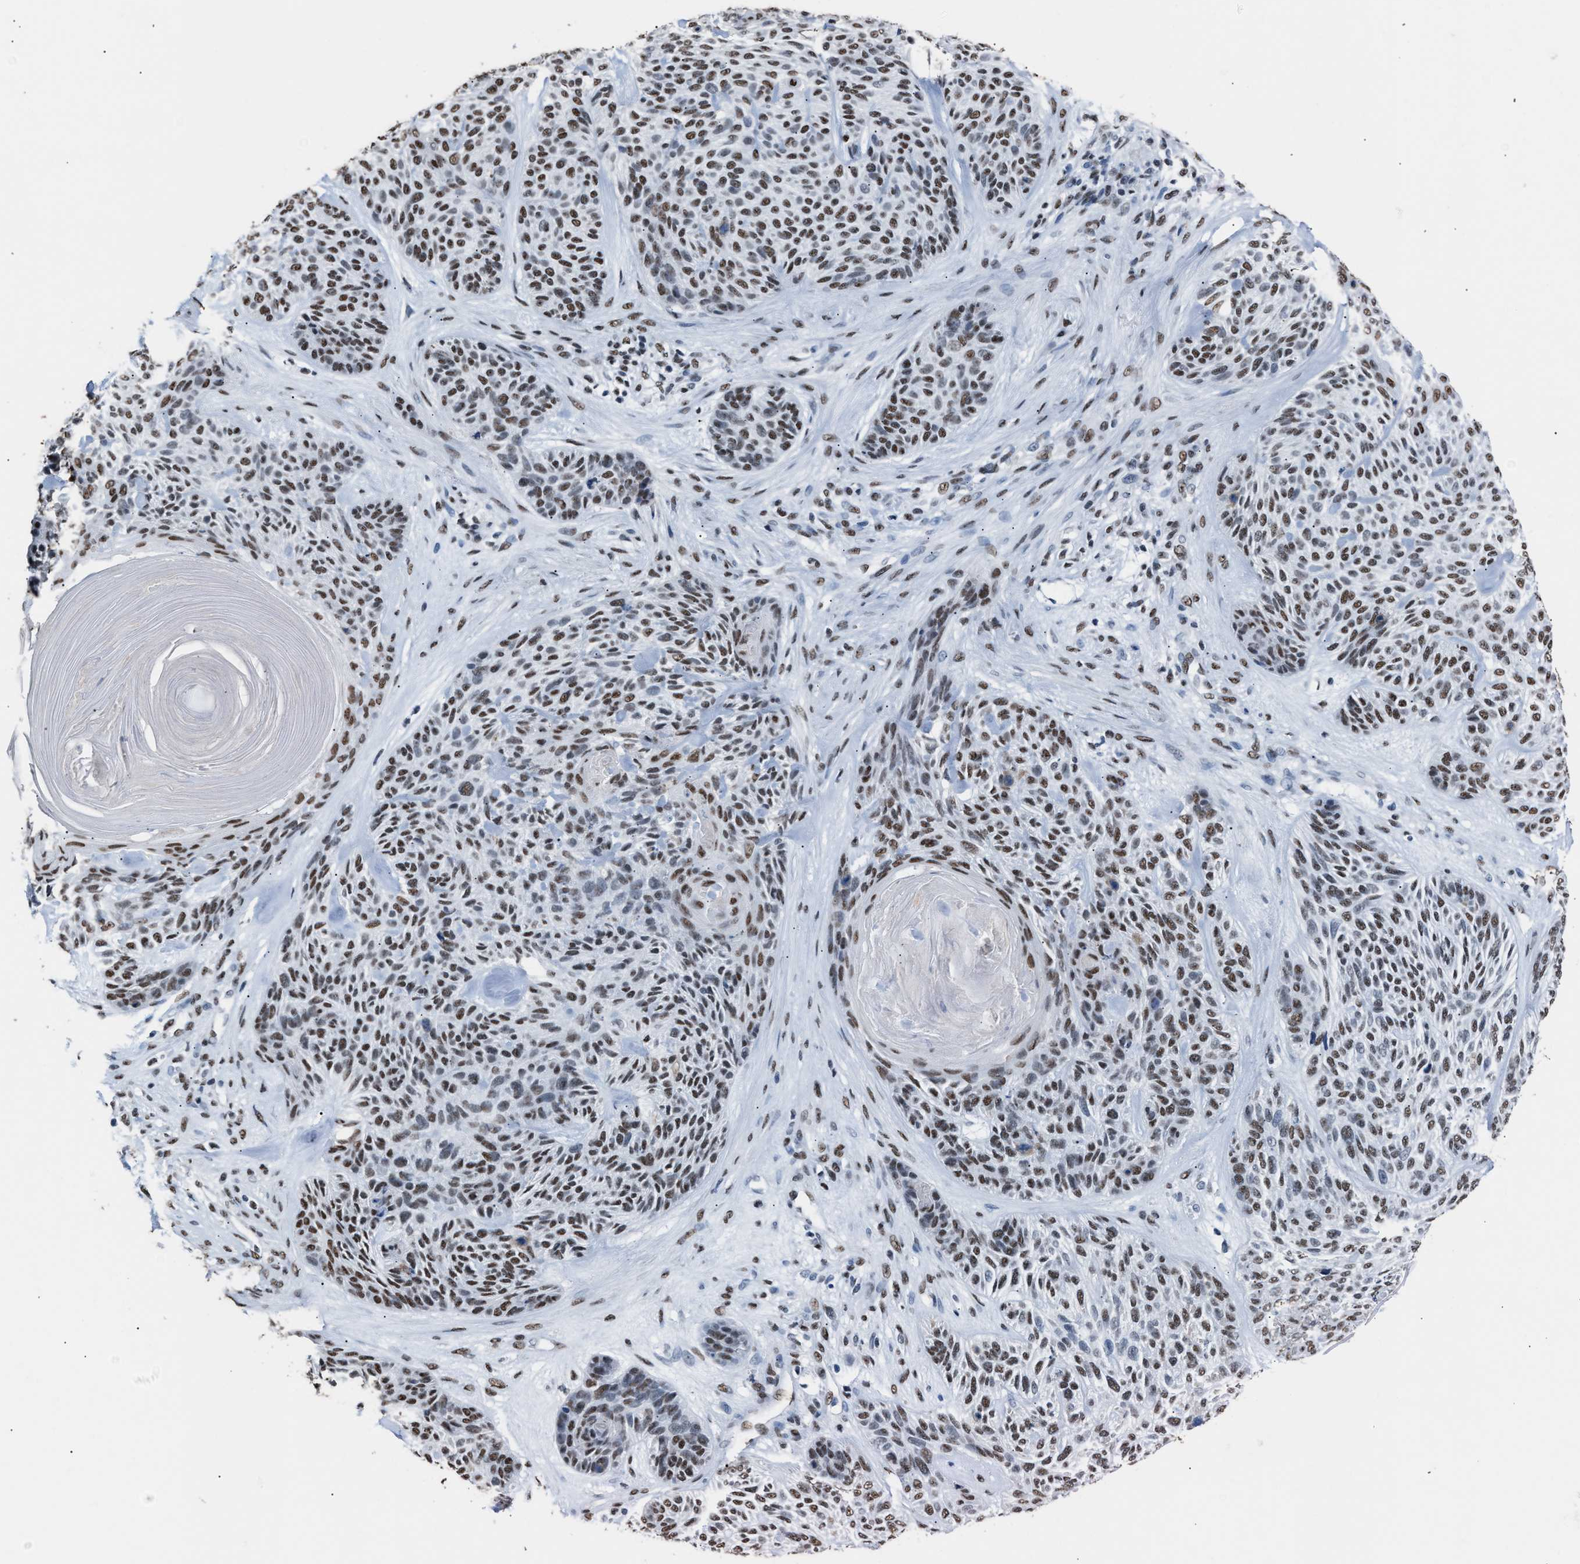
{"staining": {"intensity": "moderate", "quantity": ">75%", "location": "nuclear"}, "tissue": "skin cancer", "cell_type": "Tumor cells", "image_type": "cancer", "snomed": [{"axis": "morphology", "description": "Basal cell carcinoma"}, {"axis": "topography", "description": "Skin"}], "caption": "Immunohistochemistry (IHC) (DAB) staining of human basal cell carcinoma (skin) shows moderate nuclear protein positivity in about >75% of tumor cells.", "gene": "CCAR2", "patient": {"sex": "male", "age": 55}}